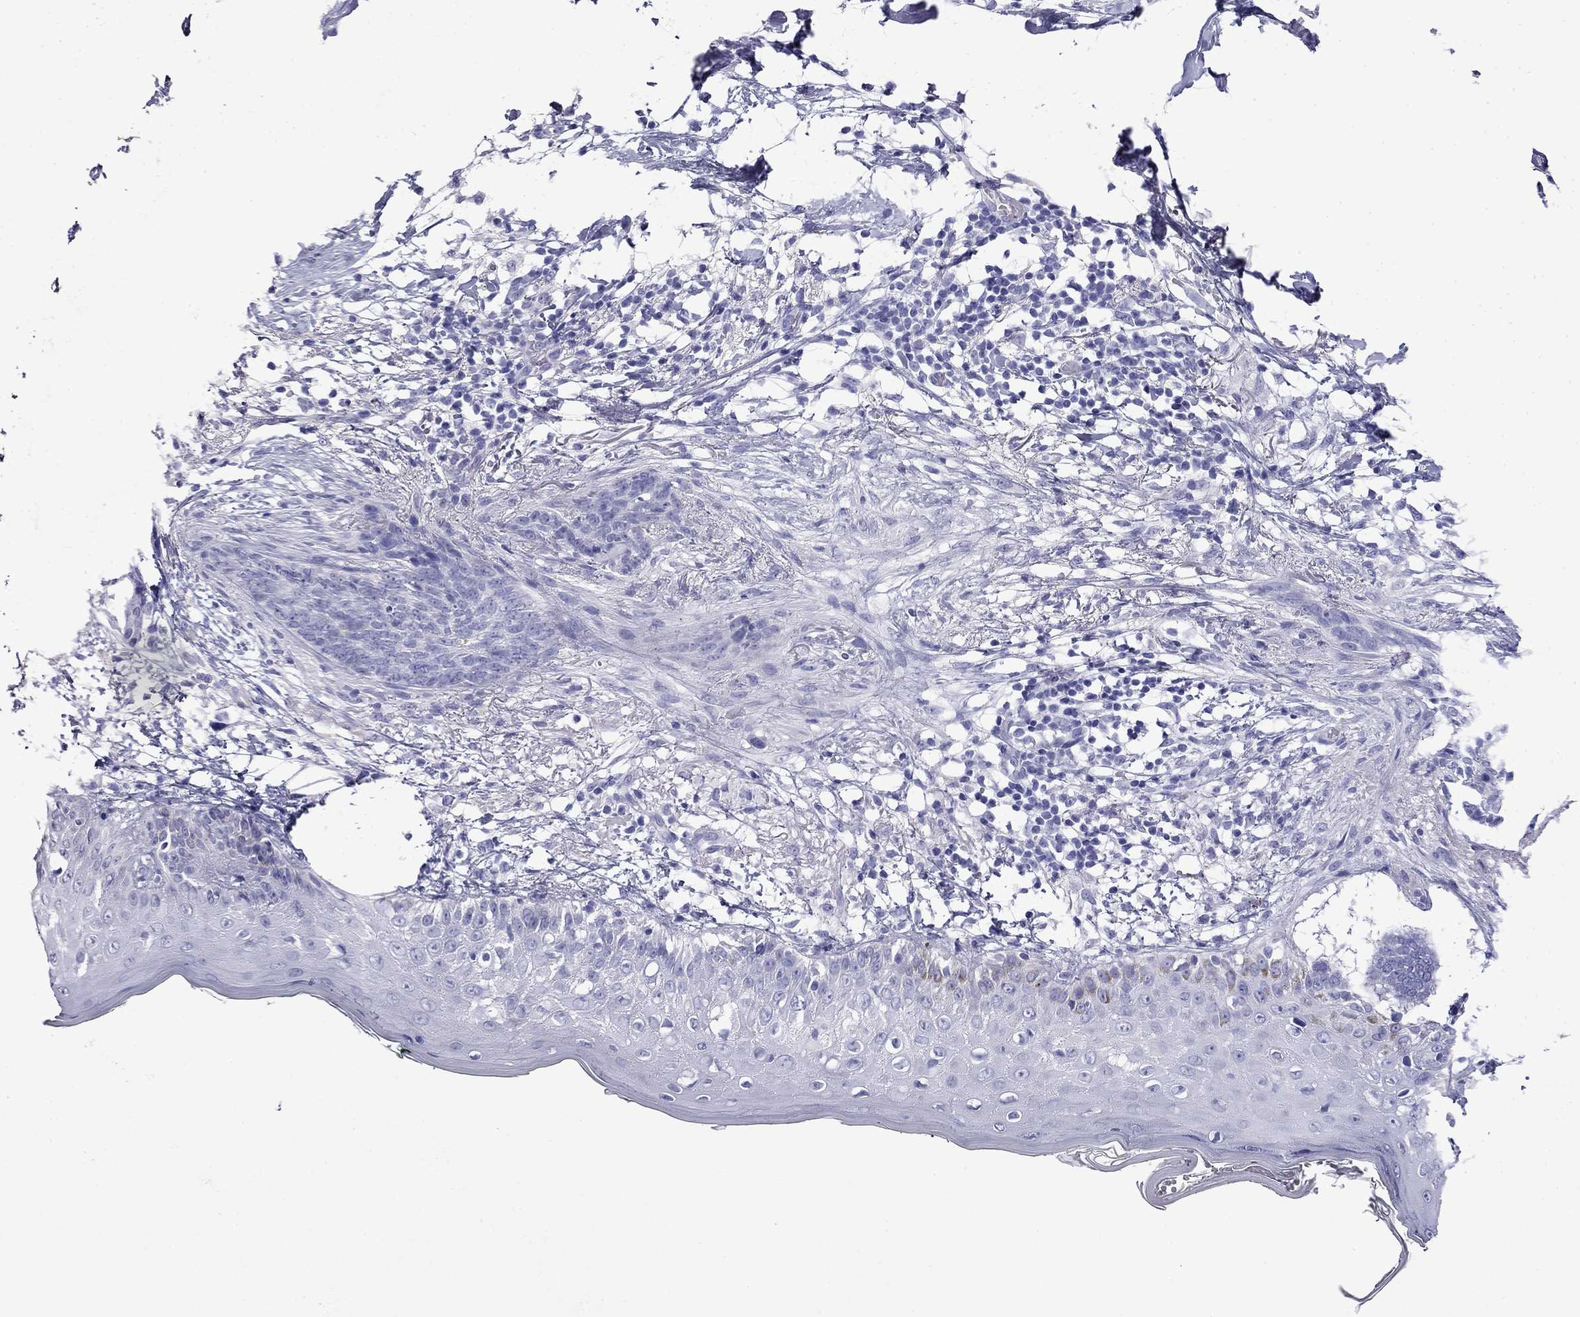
{"staining": {"intensity": "negative", "quantity": "none", "location": "none"}, "tissue": "skin cancer", "cell_type": "Tumor cells", "image_type": "cancer", "snomed": [{"axis": "morphology", "description": "Normal tissue, NOS"}, {"axis": "morphology", "description": "Basal cell carcinoma"}, {"axis": "topography", "description": "Skin"}], "caption": "Tumor cells show no significant protein positivity in skin cancer.", "gene": "MYO15A", "patient": {"sex": "male", "age": 84}}